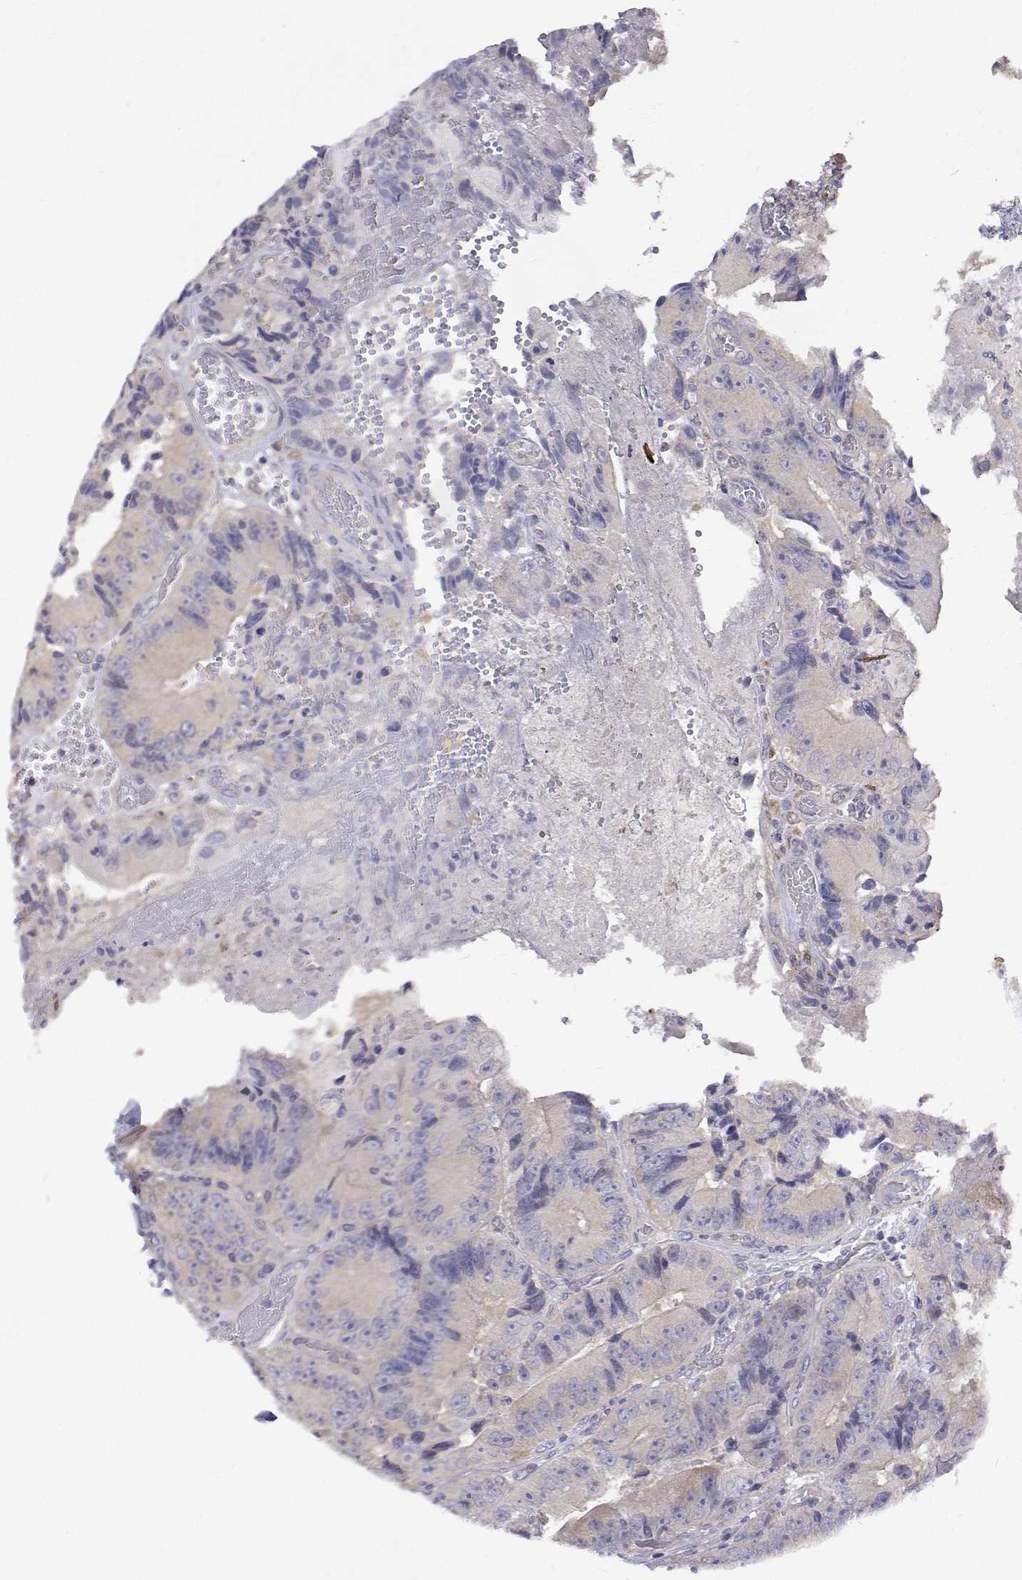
{"staining": {"intensity": "negative", "quantity": "none", "location": "none"}, "tissue": "colorectal cancer", "cell_type": "Tumor cells", "image_type": "cancer", "snomed": [{"axis": "morphology", "description": "Adenocarcinoma, NOS"}, {"axis": "topography", "description": "Colon"}], "caption": "An immunohistochemistry (IHC) micrograph of adenocarcinoma (colorectal) is shown. There is no staining in tumor cells of adenocarcinoma (colorectal).", "gene": "PADI1", "patient": {"sex": "female", "age": 86}}